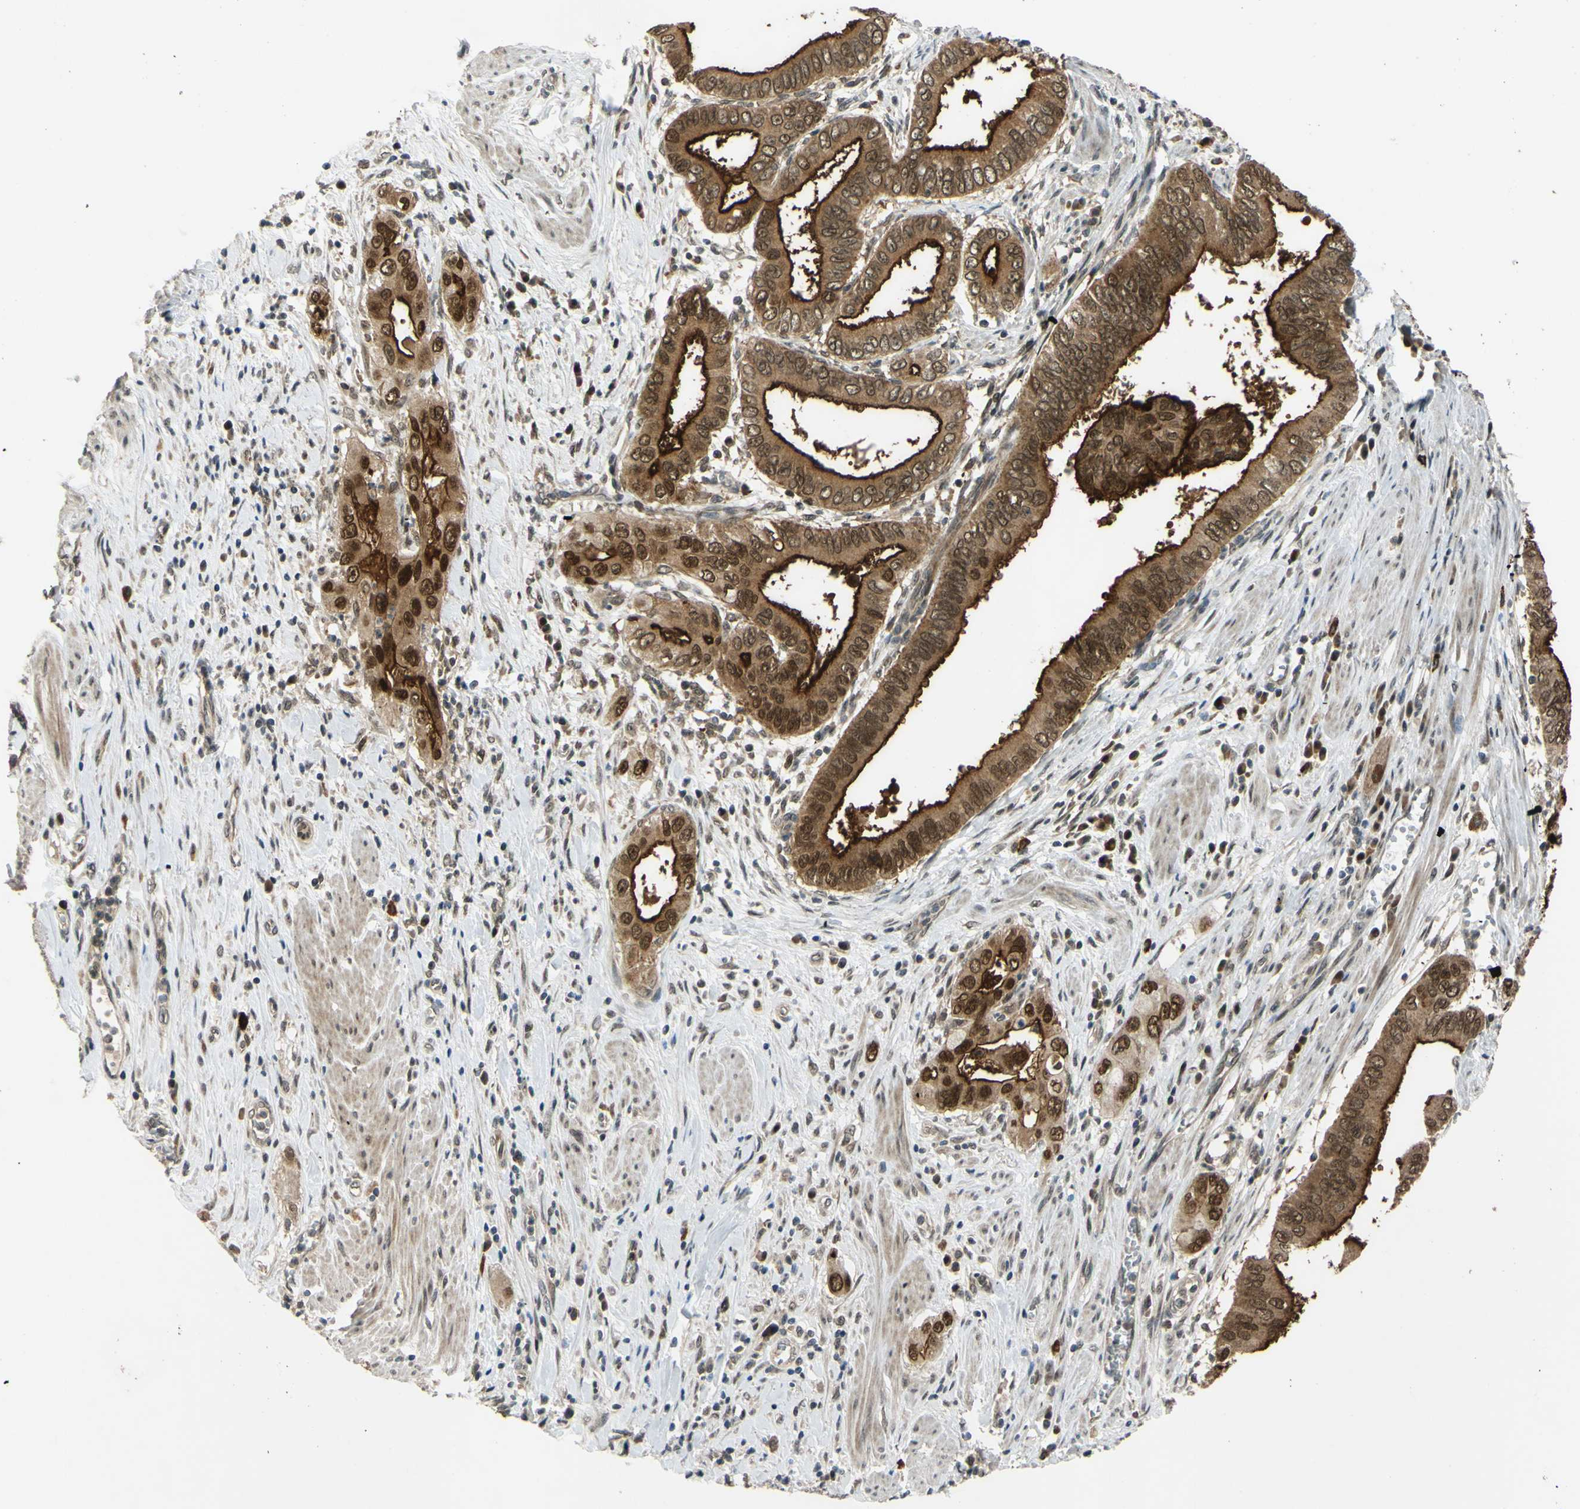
{"staining": {"intensity": "strong", "quantity": ">75%", "location": "cytoplasmic/membranous,nuclear"}, "tissue": "pancreatic cancer", "cell_type": "Tumor cells", "image_type": "cancer", "snomed": [{"axis": "morphology", "description": "Normal tissue, NOS"}, {"axis": "topography", "description": "Lymph node"}], "caption": "Pancreatic cancer stained with a brown dye shows strong cytoplasmic/membranous and nuclear positive positivity in approximately >75% of tumor cells.", "gene": "ABCC8", "patient": {"sex": "male", "age": 50}}